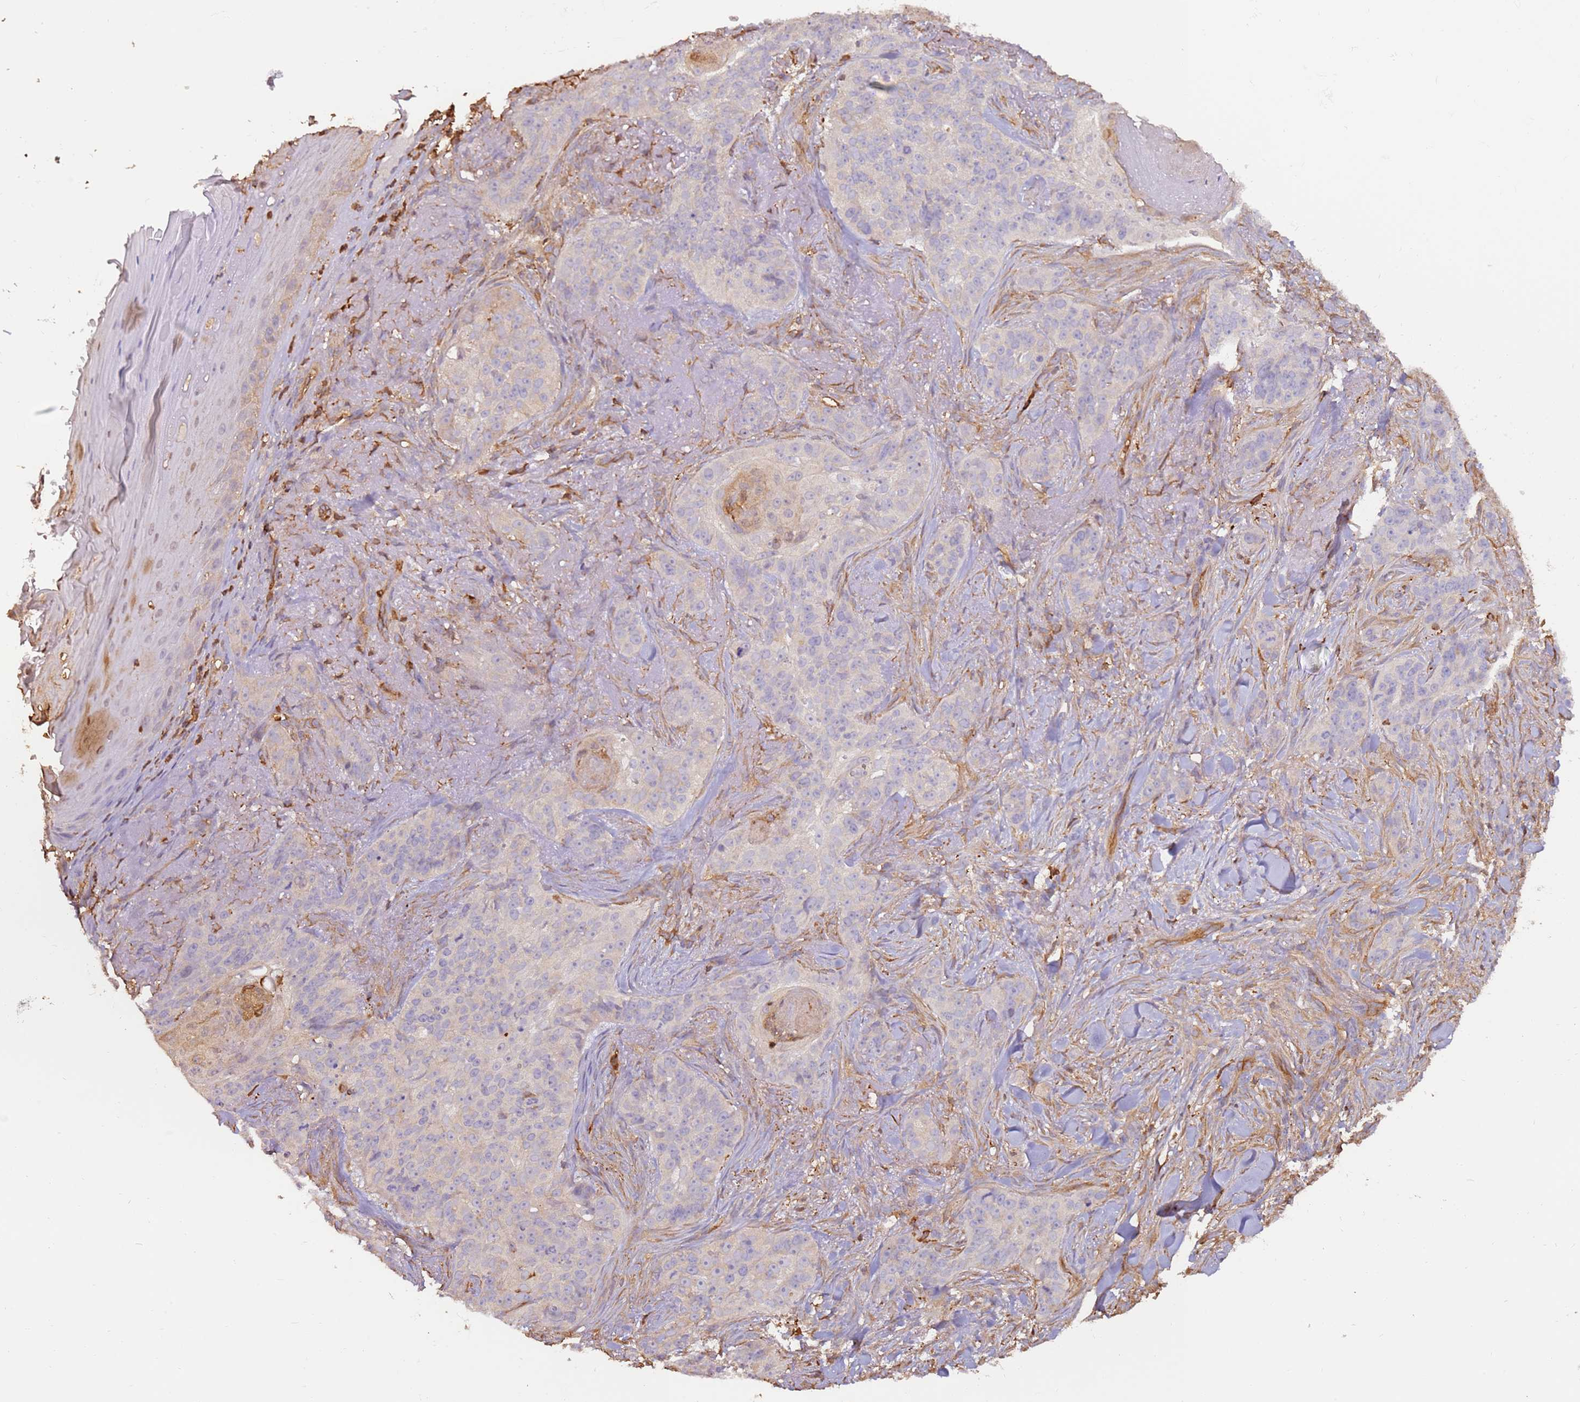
{"staining": {"intensity": "negative", "quantity": "none", "location": "none"}, "tissue": "skin cancer", "cell_type": "Tumor cells", "image_type": "cancer", "snomed": [{"axis": "morphology", "description": "Basal cell carcinoma"}, {"axis": "topography", "description": "Skin"}], "caption": "The immunohistochemistry (IHC) image has no significant positivity in tumor cells of basal cell carcinoma (skin) tissue.", "gene": "OR6P1", "patient": {"sex": "female", "age": 92}}